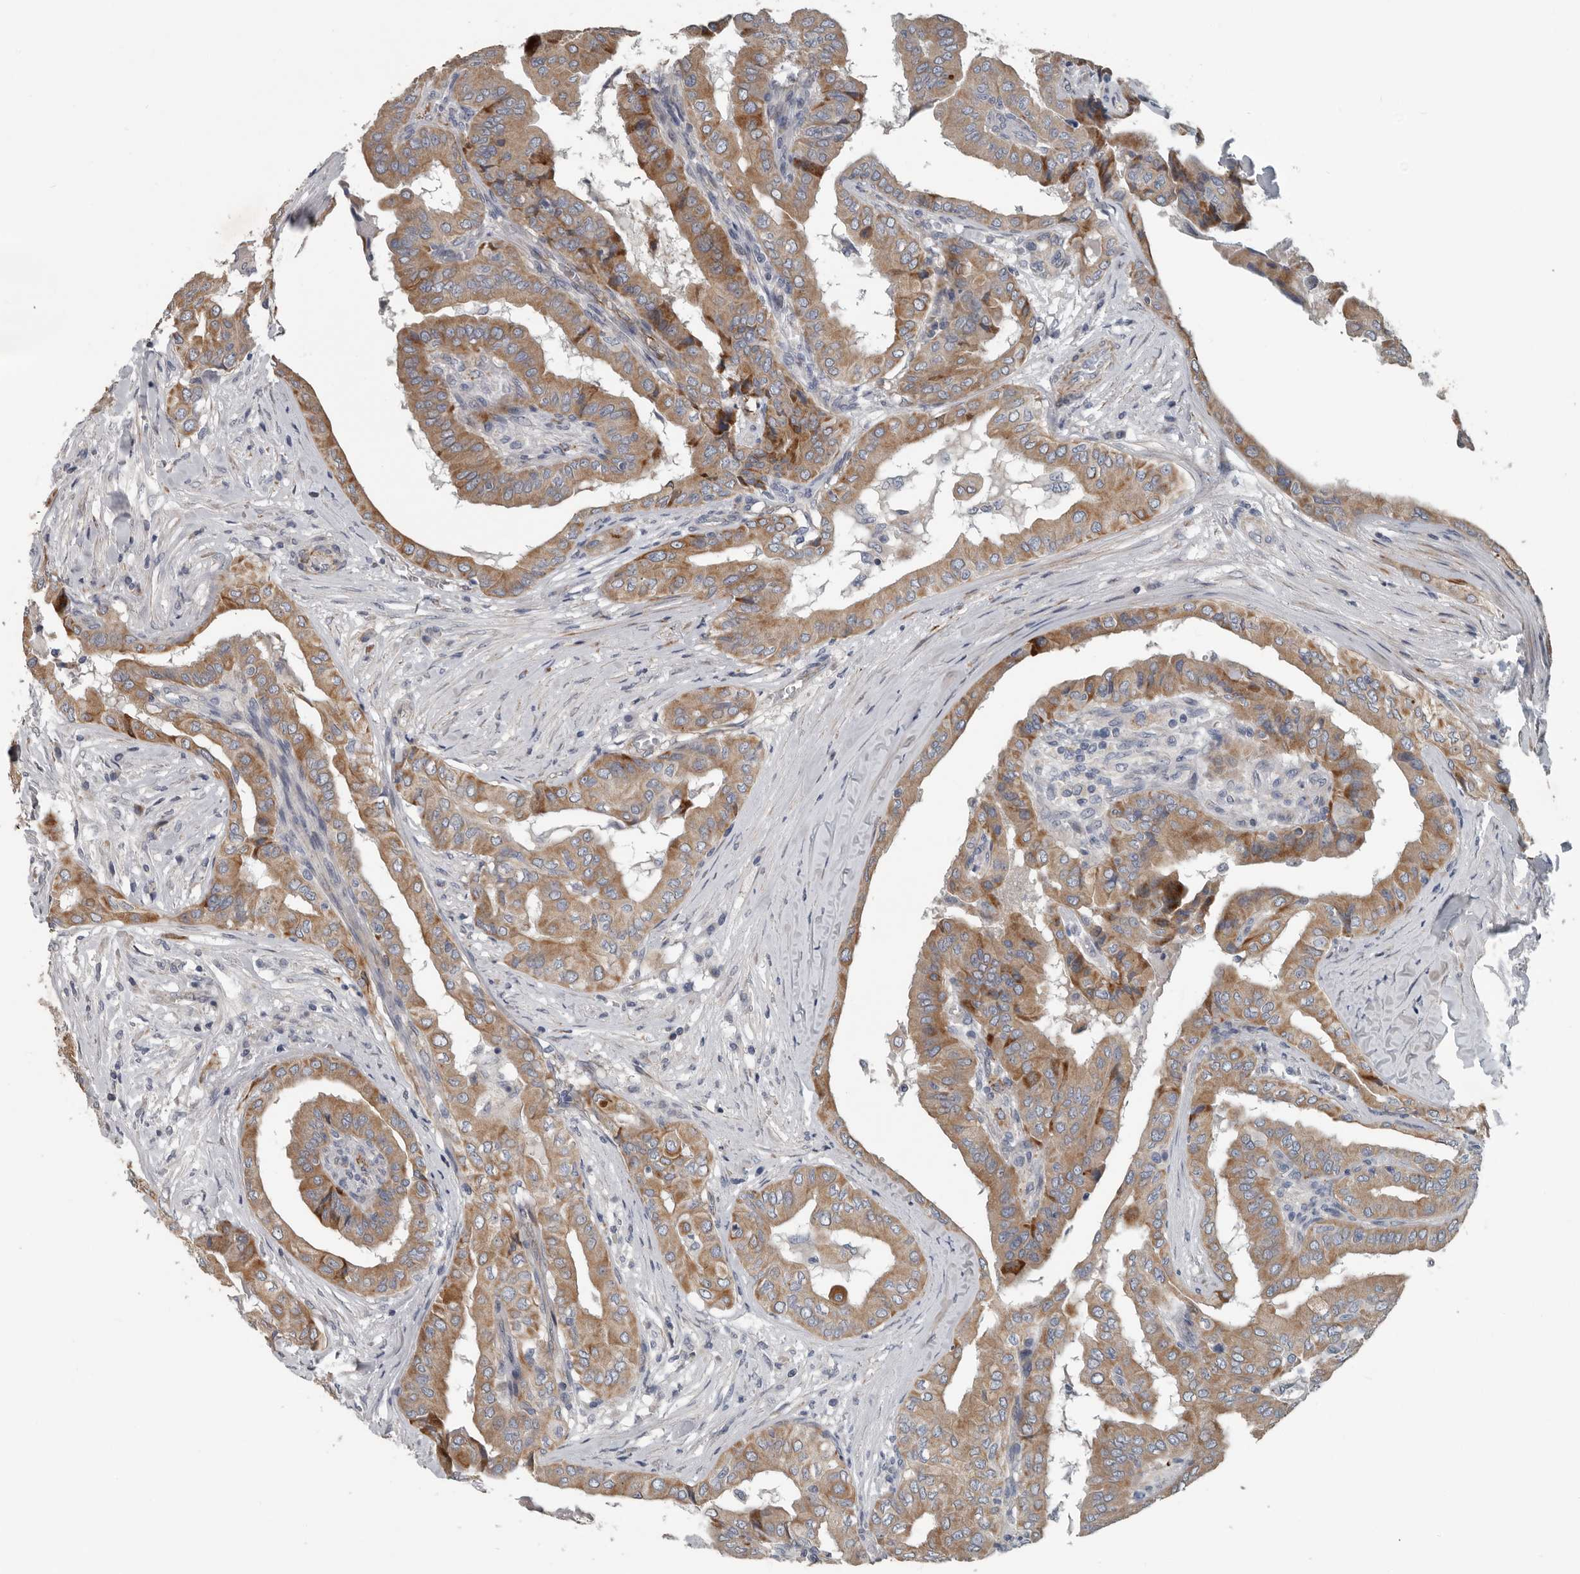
{"staining": {"intensity": "moderate", "quantity": ">75%", "location": "cytoplasmic/membranous"}, "tissue": "thyroid cancer", "cell_type": "Tumor cells", "image_type": "cancer", "snomed": [{"axis": "morphology", "description": "Papillary adenocarcinoma, NOS"}, {"axis": "topography", "description": "Thyroid gland"}], "caption": "This image demonstrates IHC staining of thyroid cancer (papillary adenocarcinoma), with medium moderate cytoplasmic/membranous positivity in approximately >75% of tumor cells.", "gene": "DPY19L4", "patient": {"sex": "male", "age": 33}}